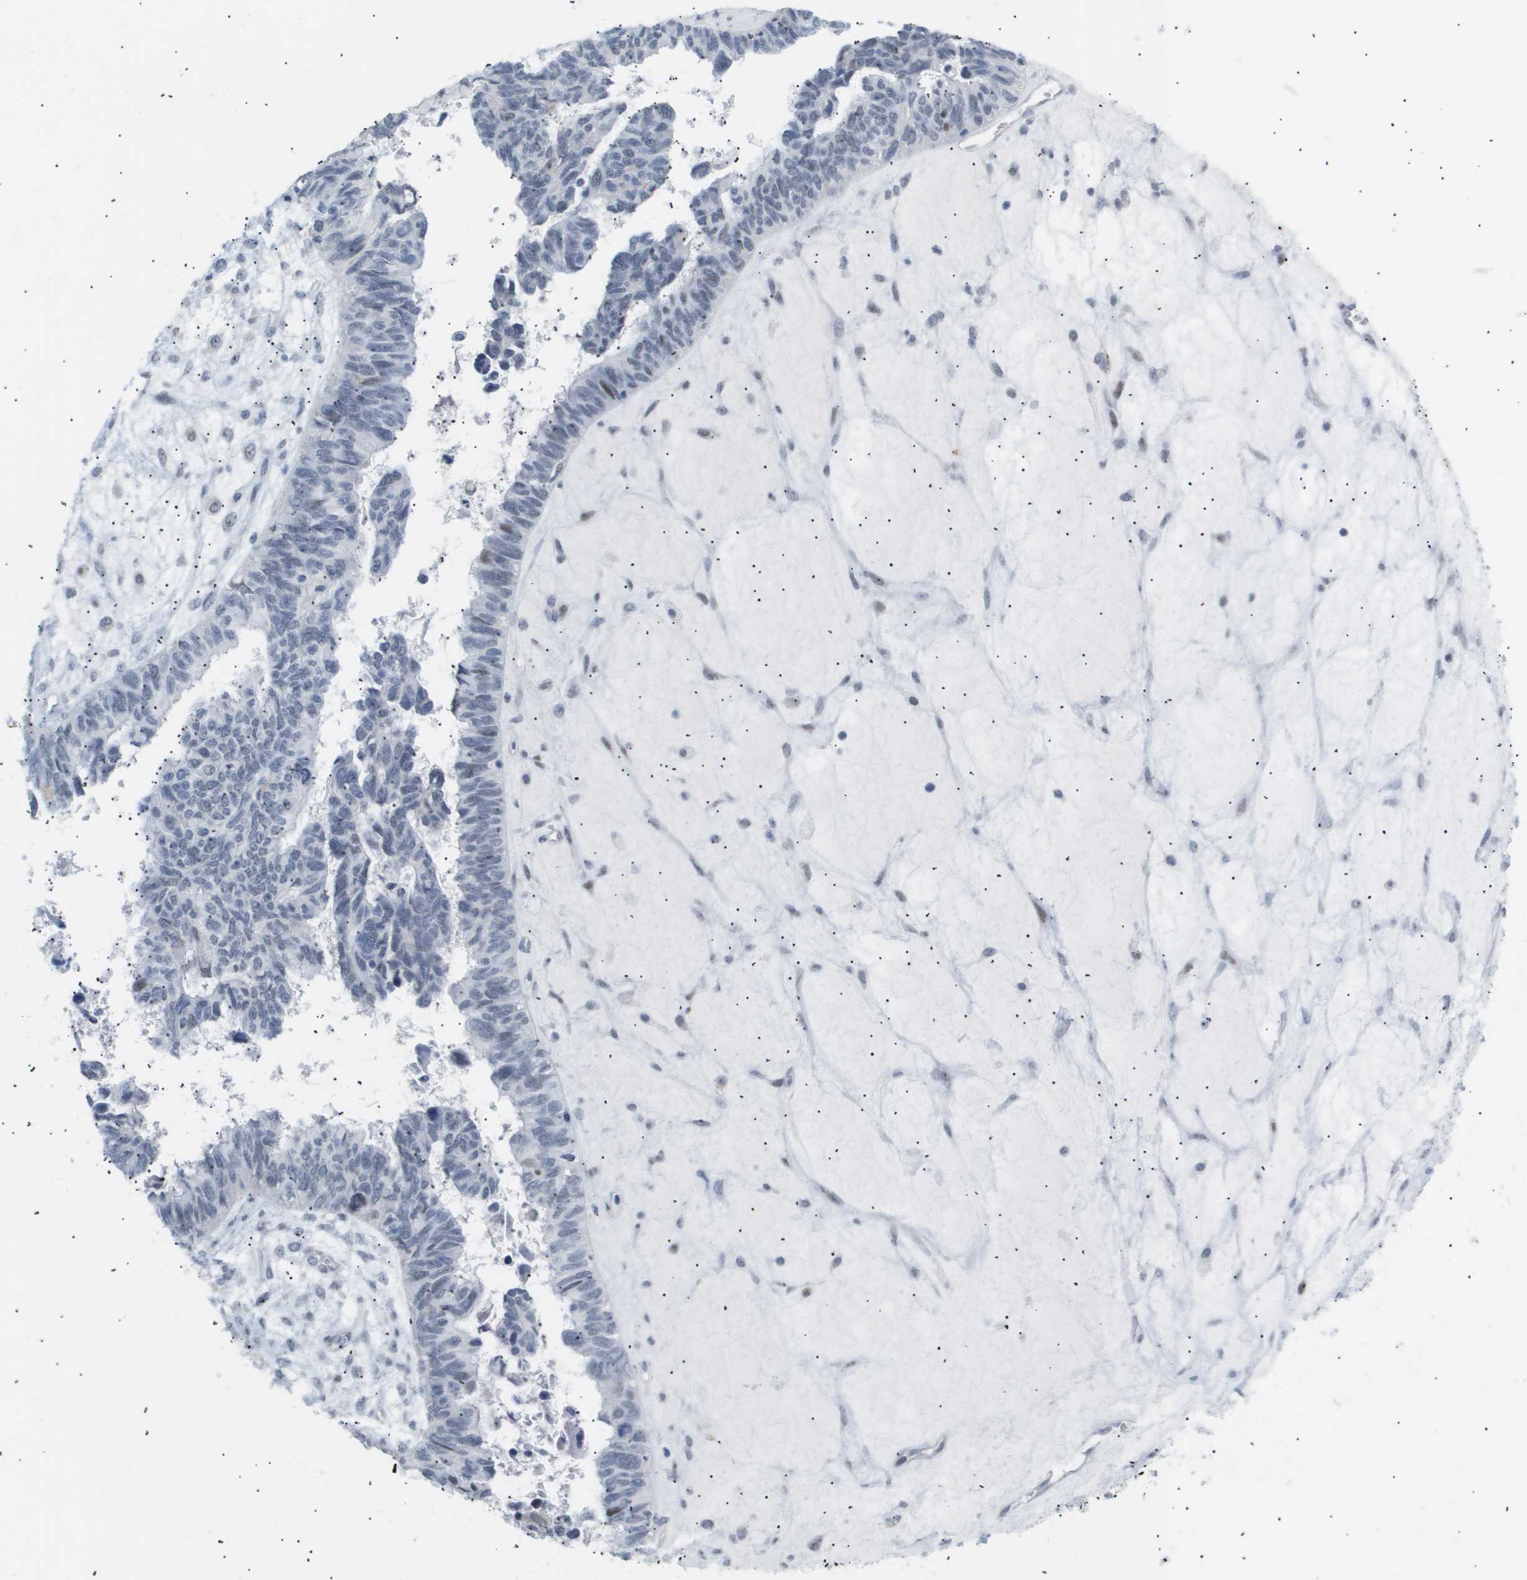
{"staining": {"intensity": "negative", "quantity": "none", "location": "none"}, "tissue": "ovarian cancer", "cell_type": "Tumor cells", "image_type": "cancer", "snomed": [{"axis": "morphology", "description": "Cystadenocarcinoma, serous, NOS"}, {"axis": "topography", "description": "Ovary"}], "caption": "There is no significant positivity in tumor cells of ovarian serous cystadenocarcinoma.", "gene": "PPARD", "patient": {"sex": "female", "age": 79}}